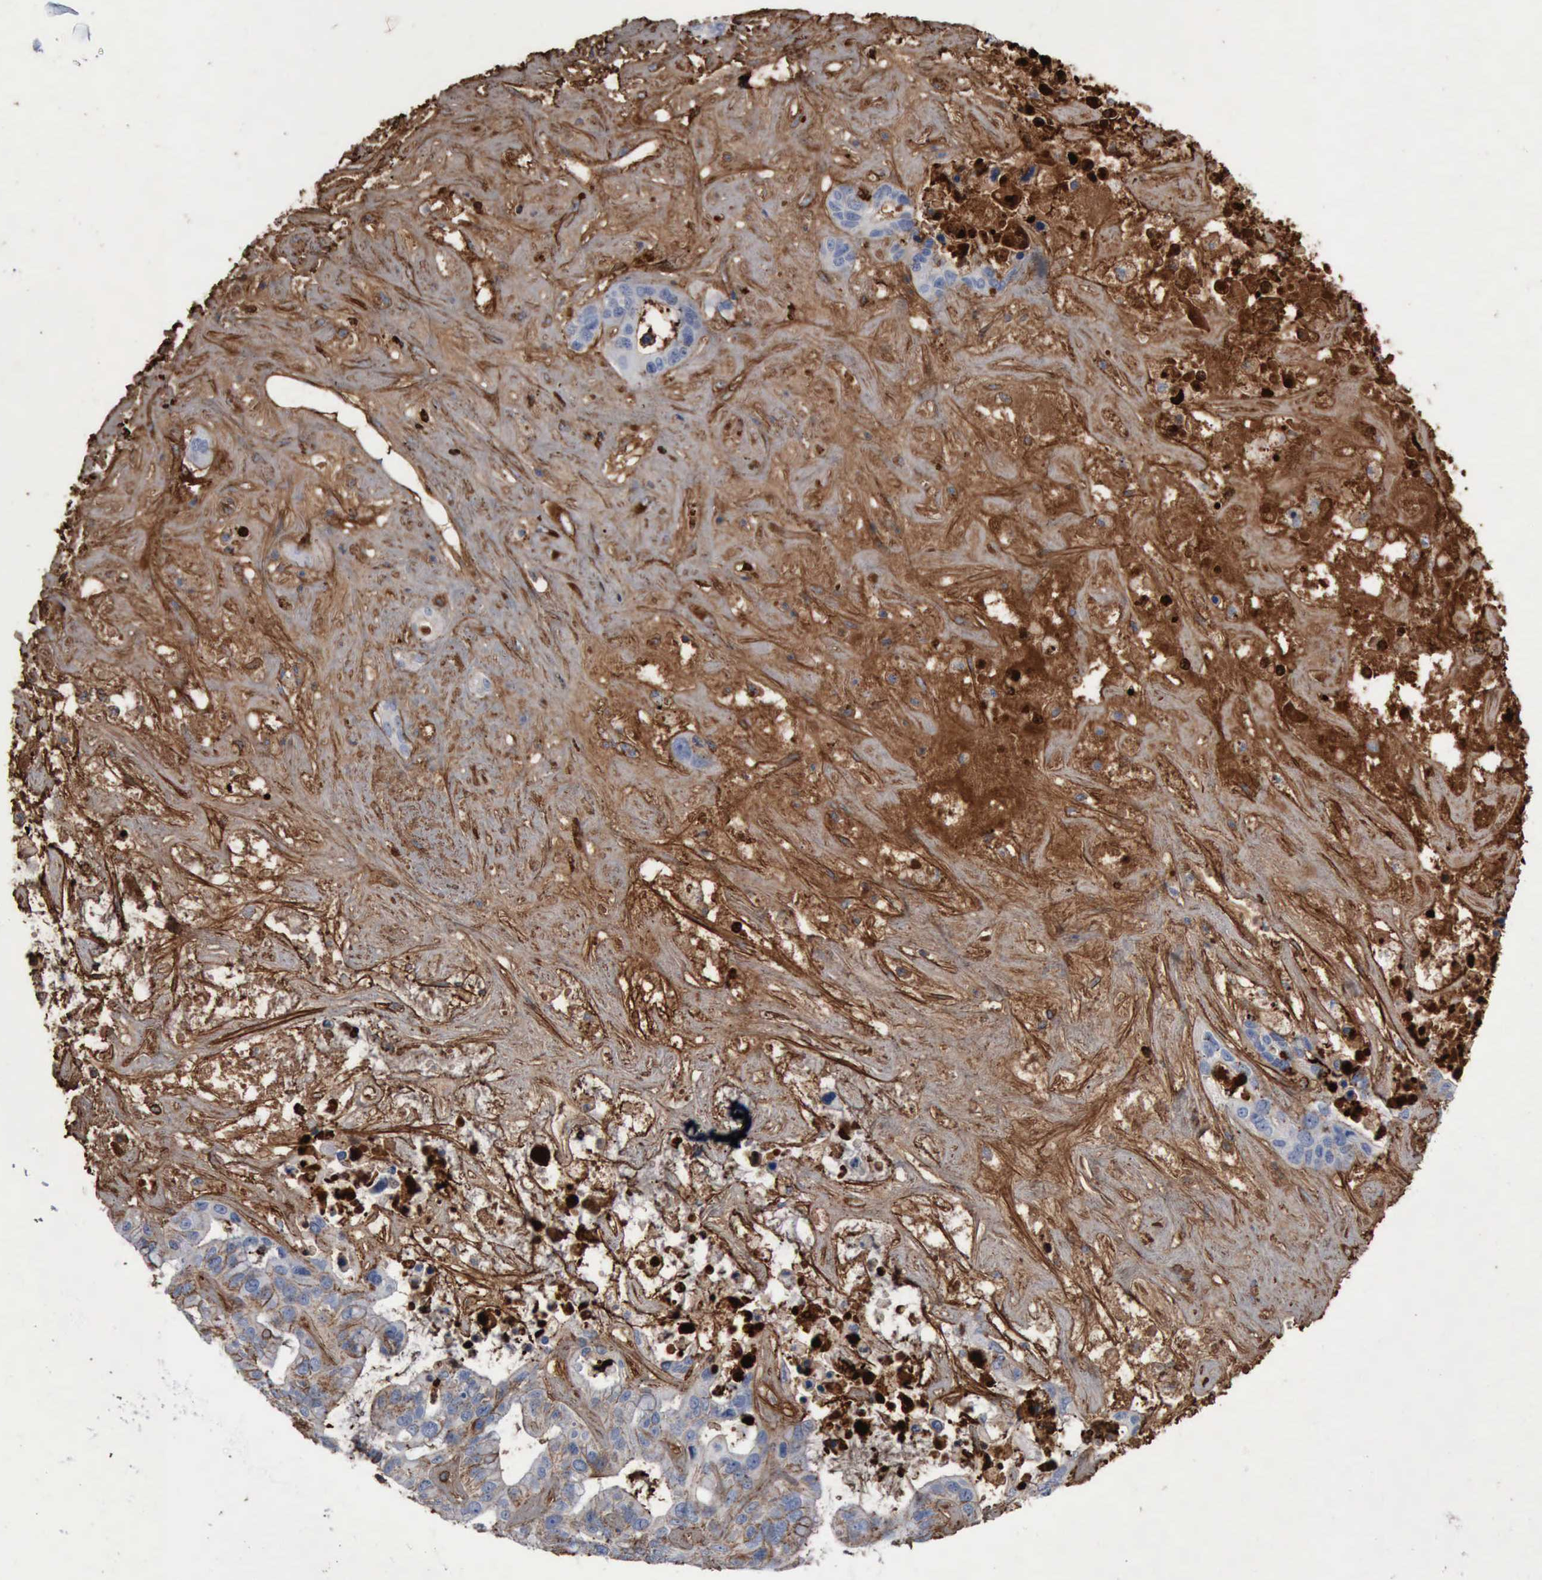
{"staining": {"intensity": "strong", "quantity": "25%-75%", "location": "cytoplasmic/membranous"}, "tissue": "liver cancer", "cell_type": "Tumor cells", "image_type": "cancer", "snomed": [{"axis": "morphology", "description": "Cholangiocarcinoma"}, {"axis": "topography", "description": "Liver"}], "caption": "Liver cholangiocarcinoma stained with IHC exhibits strong cytoplasmic/membranous staining in approximately 25%-75% of tumor cells. The staining is performed using DAB brown chromogen to label protein expression. The nuclei are counter-stained blue using hematoxylin.", "gene": "FN1", "patient": {"sex": "female", "age": 65}}